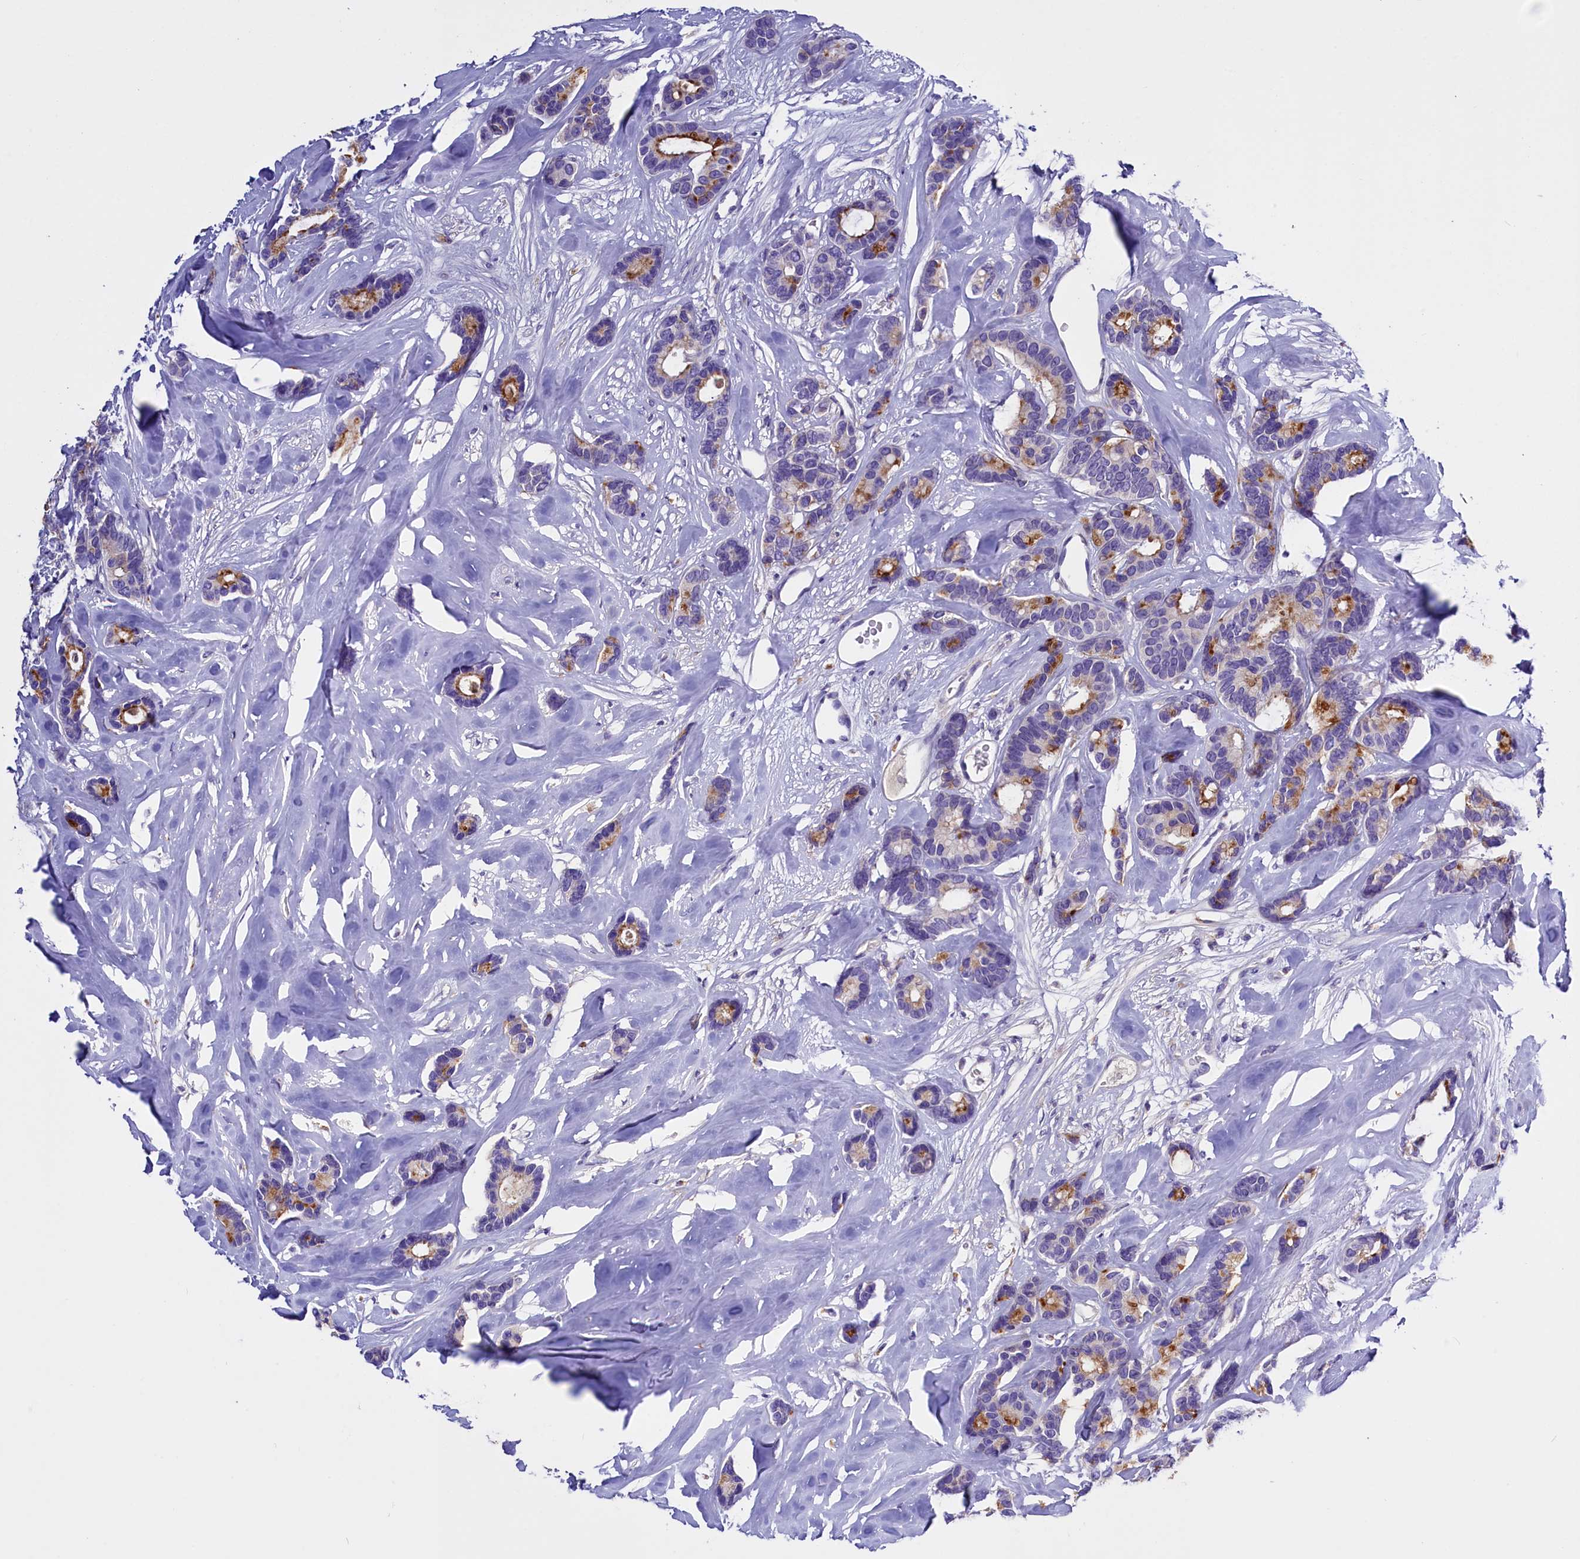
{"staining": {"intensity": "strong", "quantity": "<25%", "location": "cytoplasmic/membranous"}, "tissue": "breast cancer", "cell_type": "Tumor cells", "image_type": "cancer", "snomed": [{"axis": "morphology", "description": "Duct carcinoma"}, {"axis": "topography", "description": "Breast"}], "caption": "Breast cancer (invasive ductal carcinoma) tissue shows strong cytoplasmic/membranous expression in approximately <25% of tumor cells, visualized by immunohistochemistry.", "gene": "RTTN", "patient": {"sex": "female", "age": 87}}